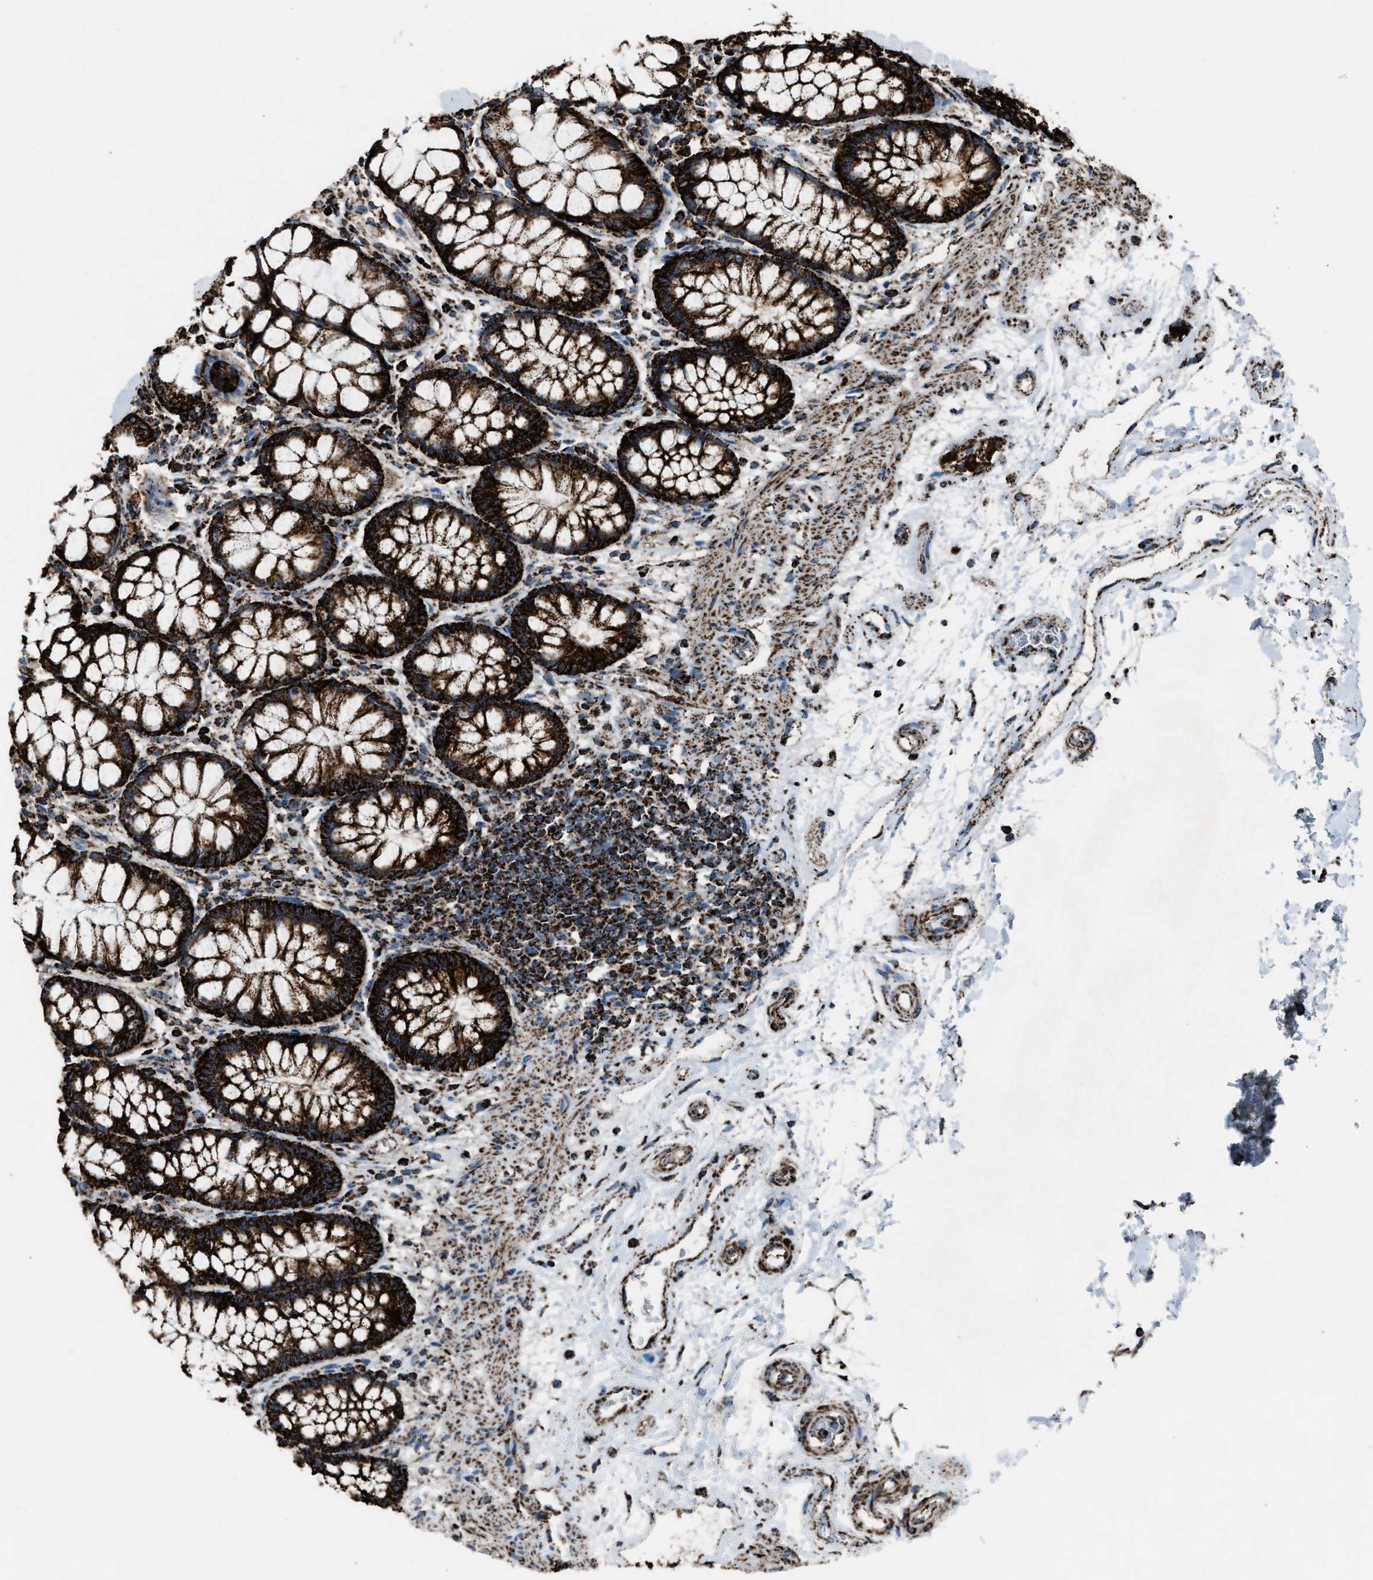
{"staining": {"intensity": "strong", "quantity": ">75%", "location": "cytoplasmic/membranous"}, "tissue": "rectum", "cell_type": "Glandular cells", "image_type": "normal", "snomed": [{"axis": "morphology", "description": "Normal tissue, NOS"}, {"axis": "topography", "description": "Rectum"}], "caption": "About >75% of glandular cells in benign human rectum display strong cytoplasmic/membranous protein staining as visualized by brown immunohistochemical staining.", "gene": "MDH2", "patient": {"sex": "male", "age": 64}}